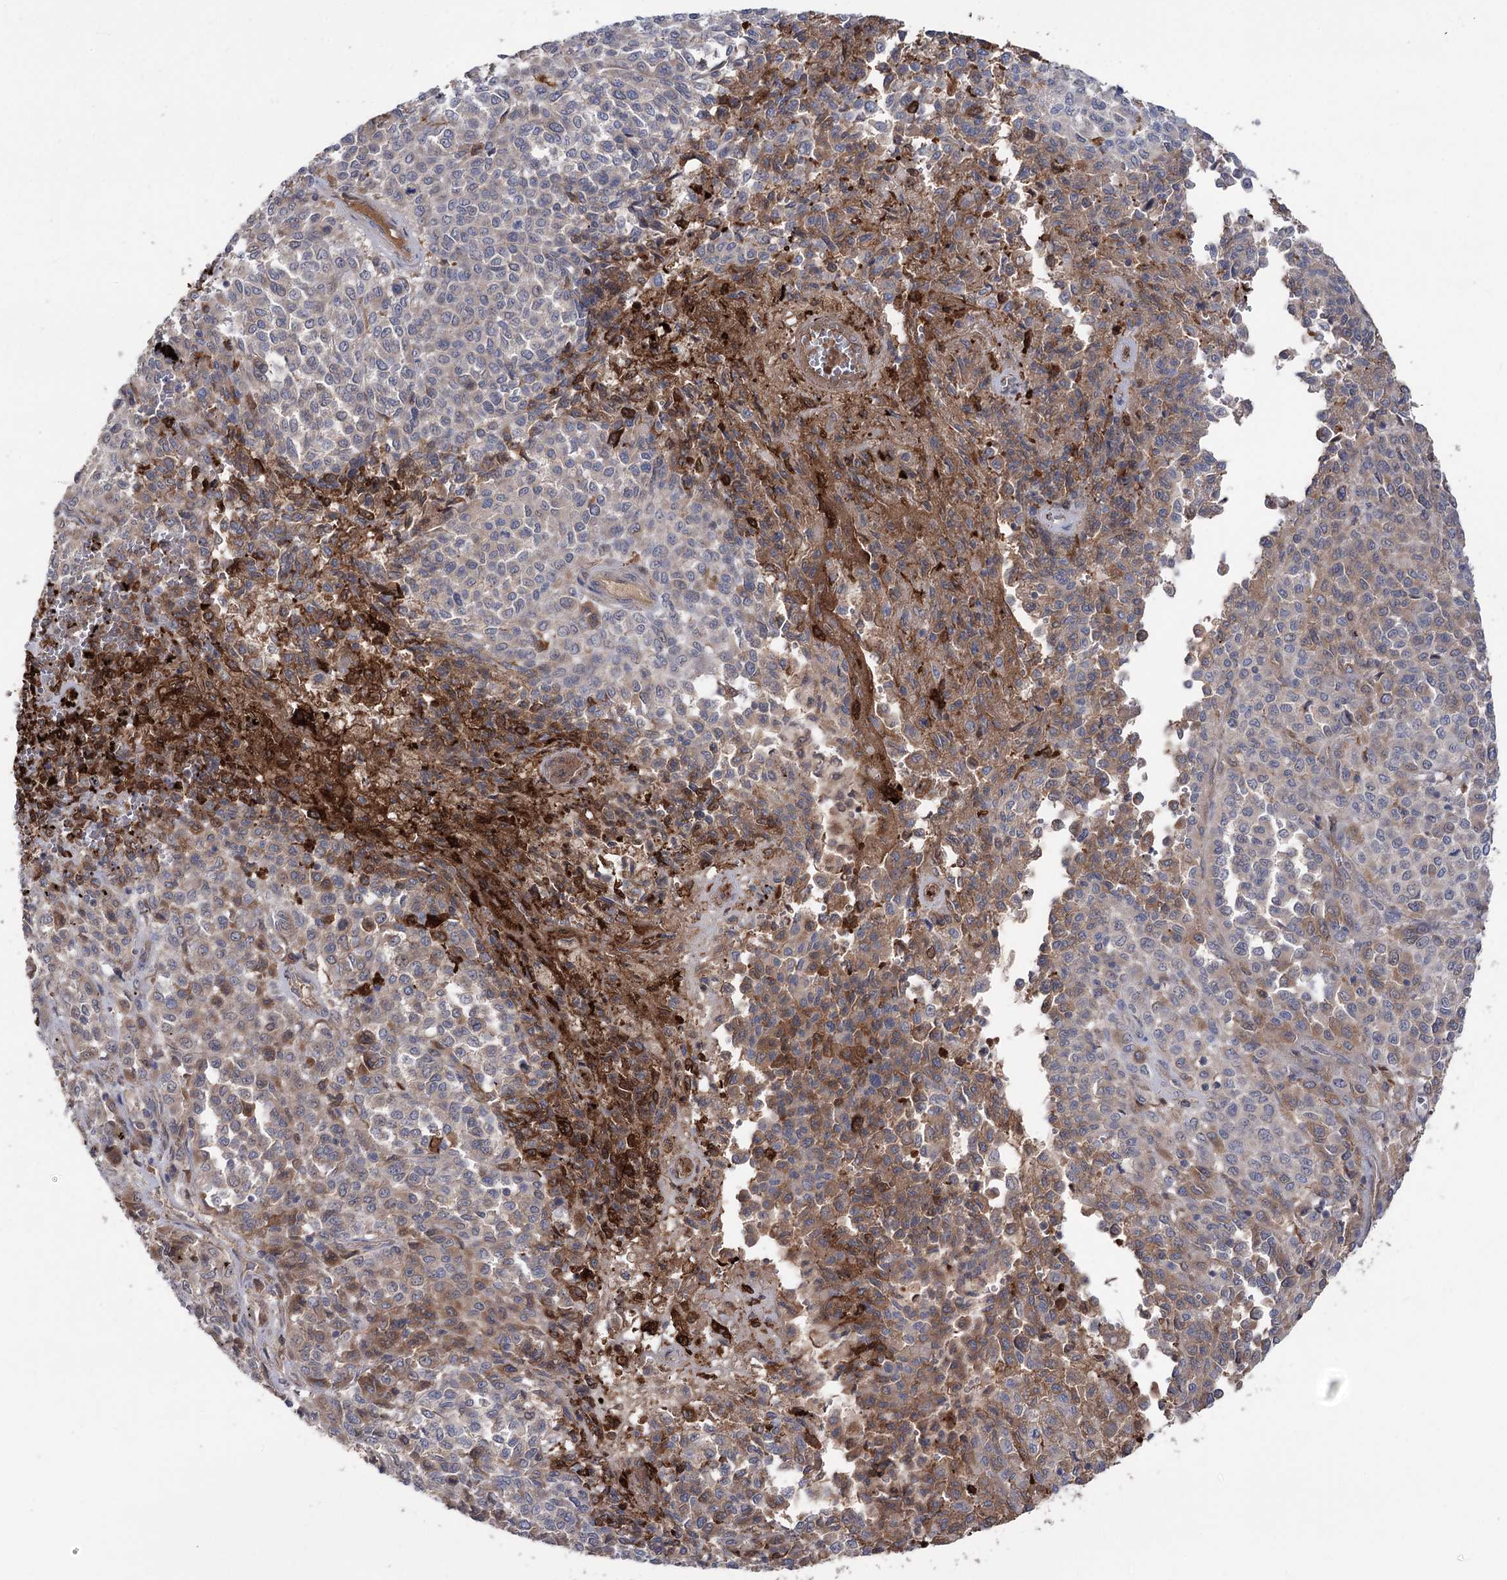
{"staining": {"intensity": "moderate", "quantity": "<25%", "location": "cytoplasmic/membranous"}, "tissue": "melanoma", "cell_type": "Tumor cells", "image_type": "cancer", "snomed": [{"axis": "morphology", "description": "Malignant melanoma, Metastatic site"}, {"axis": "topography", "description": "Pancreas"}], "caption": "Immunohistochemistry (IHC) (DAB) staining of human malignant melanoma (metastatic site) displays moderate cytoplasmic/membranous protein expression in approximately <25% of tumor cells.", "gene": "OTUD1", "patient": {"sex": "female", "age": 30}}